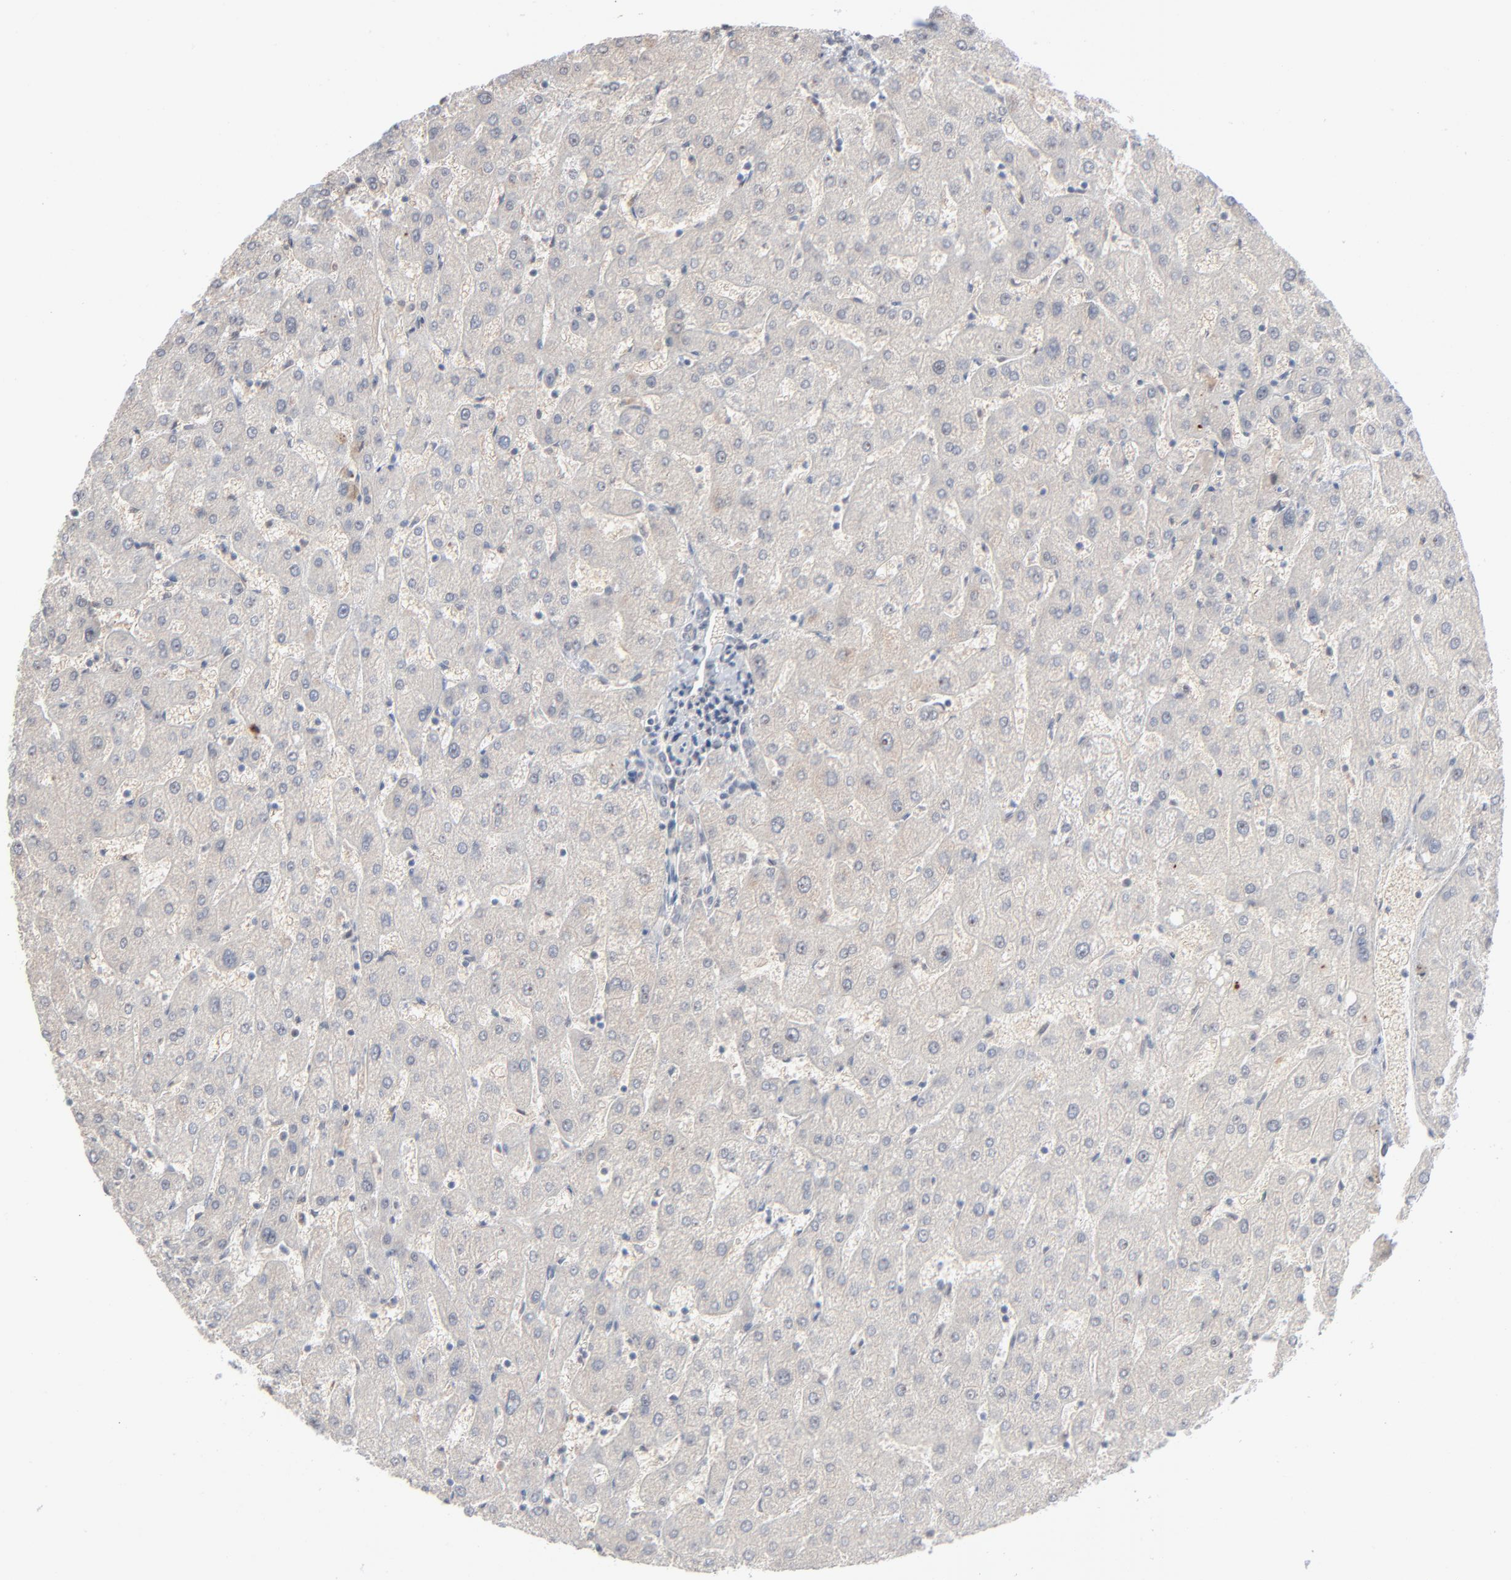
{"staining": {"intensity": "negative", "quantity": "none", "location": "none"}, "tissue": "liver", "cell_type": "Cholangiocytes", "image_type": "normal", "snomed": [{"axis": "morphology", "description": "Normal tissue, NOS"}, {"axis": "topography", "description": "Liver"}], "caption": "This is an IHC image of benign liver. There is no expression in cholangiocytes.", "gene": "MPHOSPH6", "patient": {"sex": "male", "age": 67}}